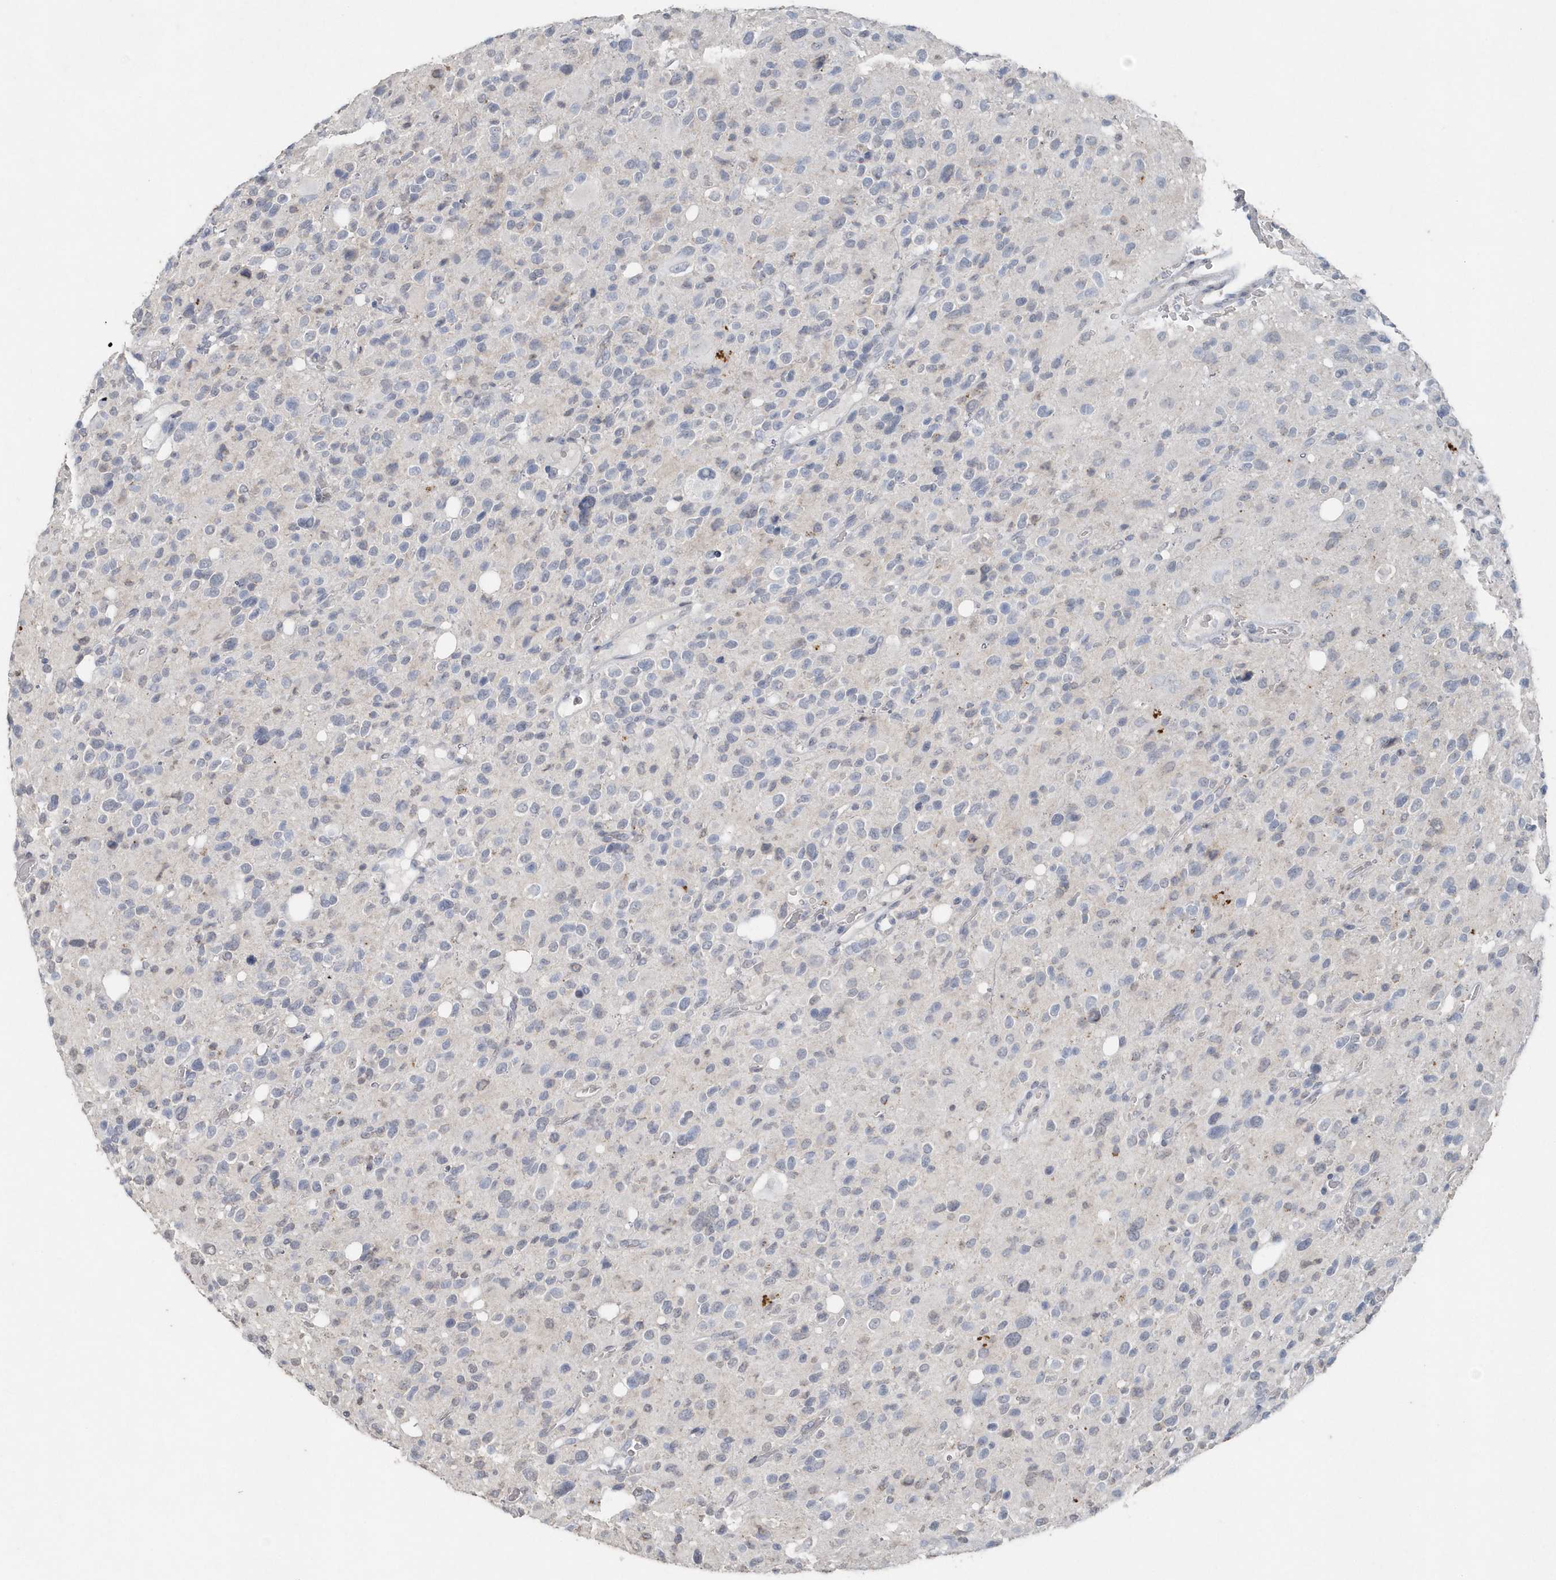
{"staining": {"intensity": "negative", "quantity": "none", "location": "none"}, "tissue": "glioma", "cell_type": "Tumor cells", "image_type": "cancer", "snomed": [{"axis": "morphology", "description": "Glioma, malignant, High grade"}, {"axis": "topography", "description": "Brain"}], "caption": "A high-resolution image shows IHC staining of glioma, which exhibits no significant staining in tumor cells.", "gene": "PDCD1", "patient": {"sex": "male", "age": 48}}